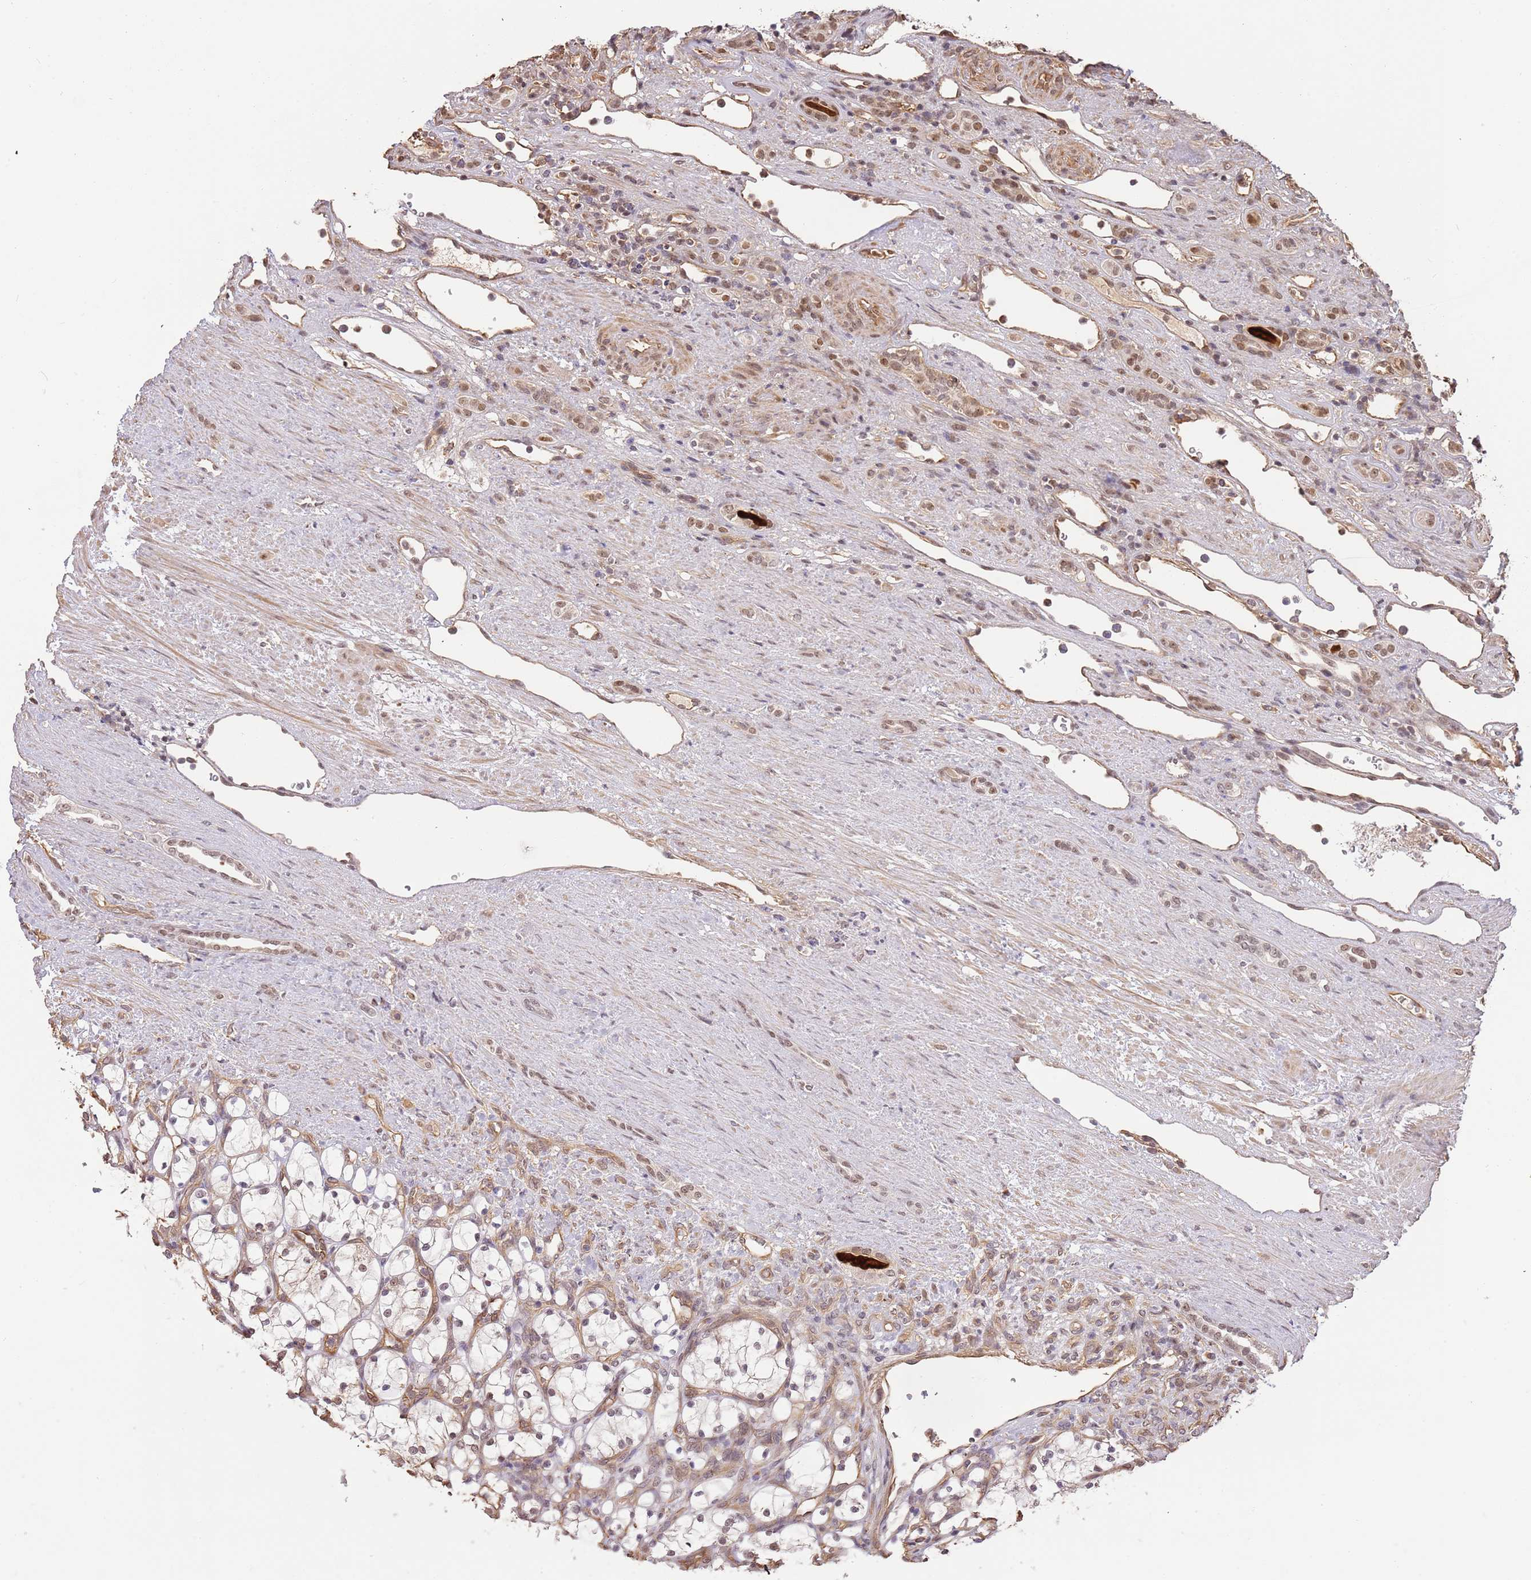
{"staining": {"intensity": "negative", "quantity": "none", "location": "none"}, "tissue": "renal cancer", "cell_type": "Tumor cells", "image_type": "cancer", "snomed": [{"axis": "morphology", "description": "Adenocarcinoma, NOS"}, {"axis": "topography", "description": "Kidney"}], "caption": "This is an immunohistochemistry histopathology image of human renal adenocarcinoma. There is no expression in tumor cells.", "gene": "SURF2", "patient": {"sex": "female", "age": 69}}